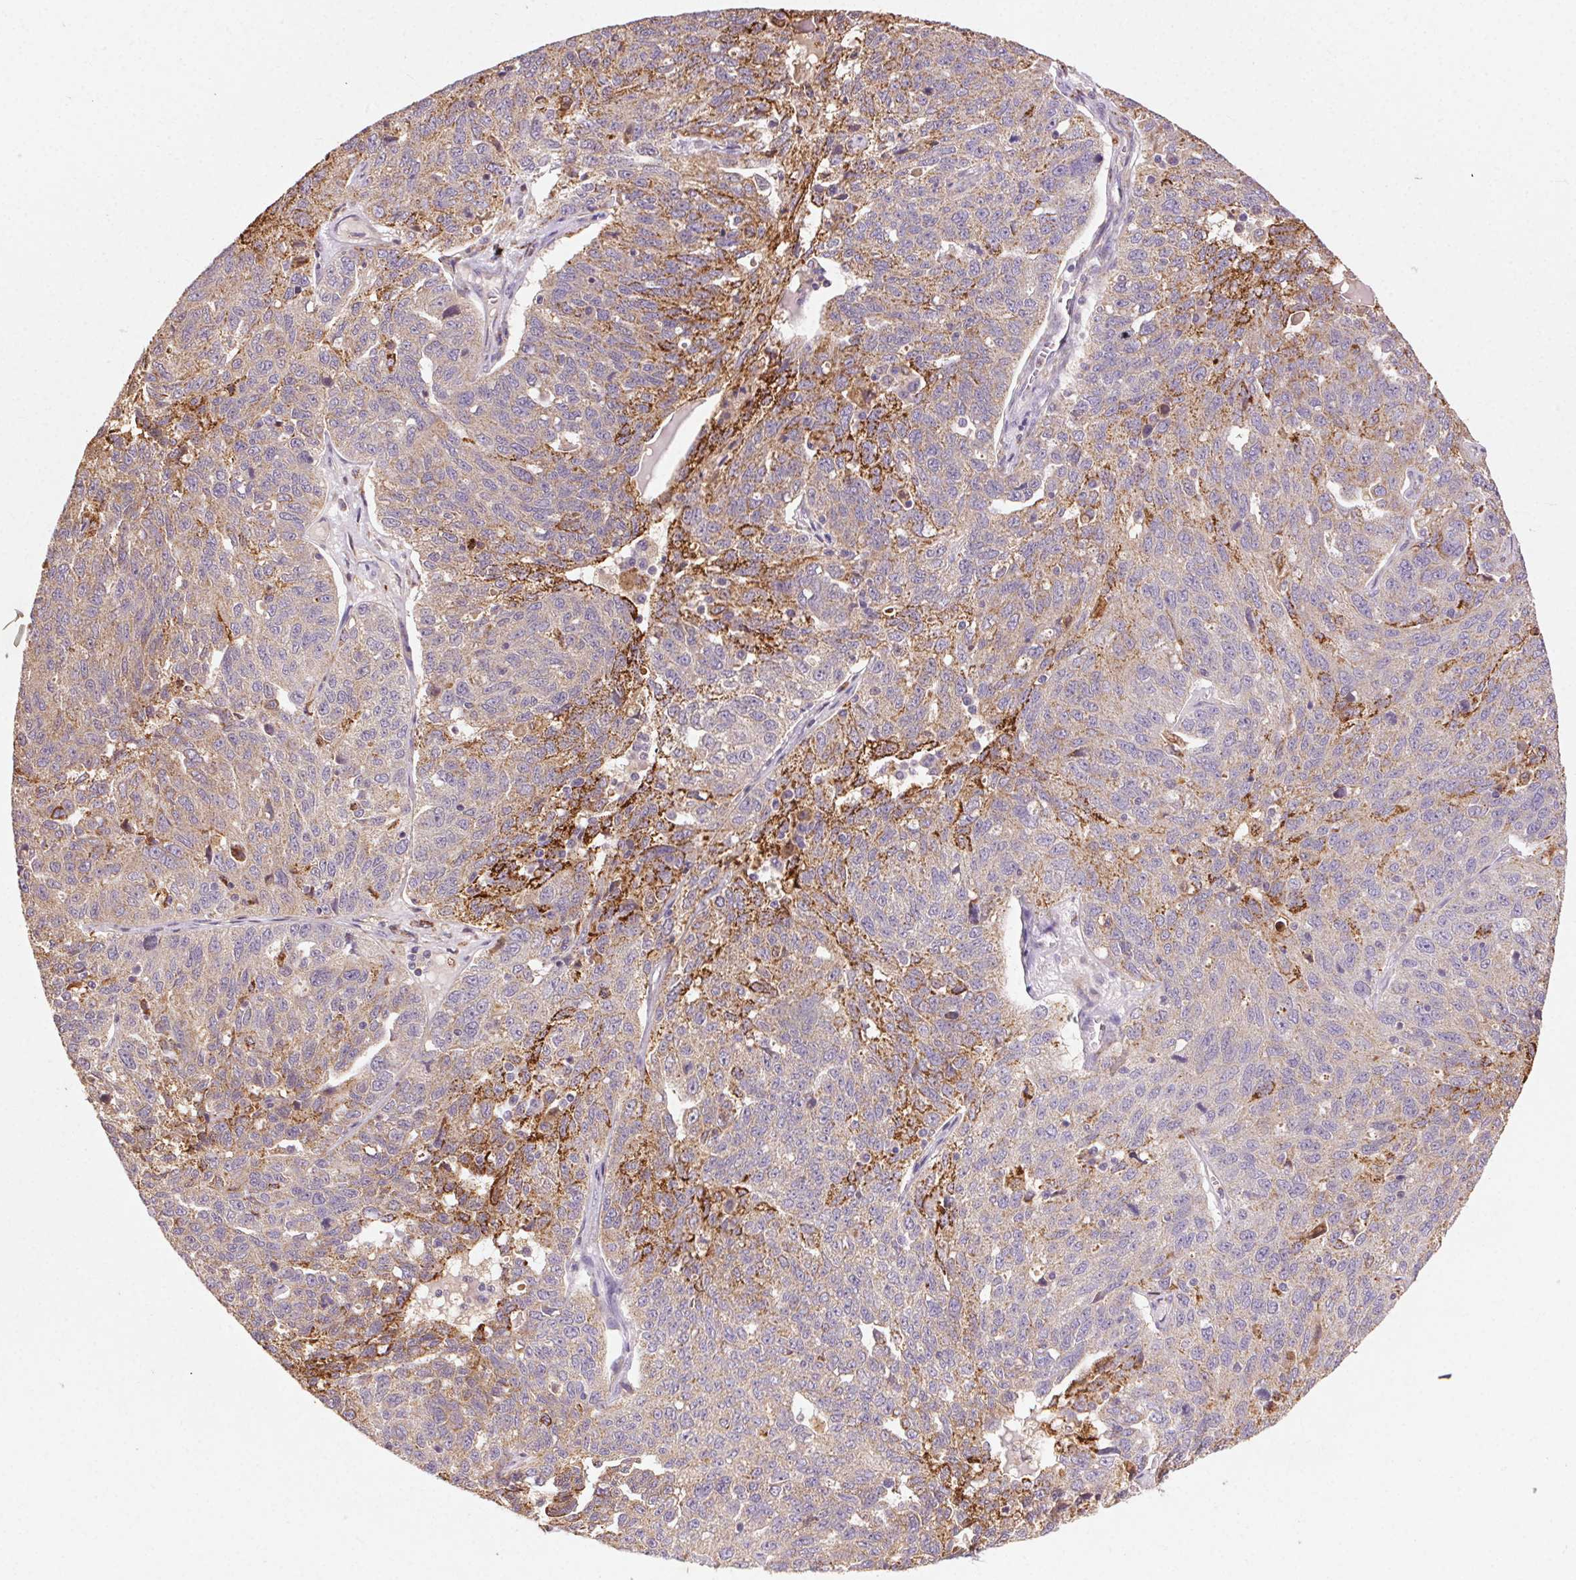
{"staining": {"intensity": "moderate", "quantity": "<25%", "location": "cytoplasmic/membranous"}, "tissue": "ovarian cancer", "cell_type": "Tumor cells", "image_type": "cancer", "snomed": [{"axis": "morphology", "description": "Cystadenocarcinoma, serous, NOS"}, {"axis": "topography", "description": "Ovary"}], "caption": "Moderate cytoplasmic/membranous protein positivity is appreciated in about <25% of tumor cells in ovarian cancer. (brown staining indicates protein expression, while blue staining denotes nuclei).", "gene": "FNBP1L", "patient": {"sex": "female", "age": 71}}